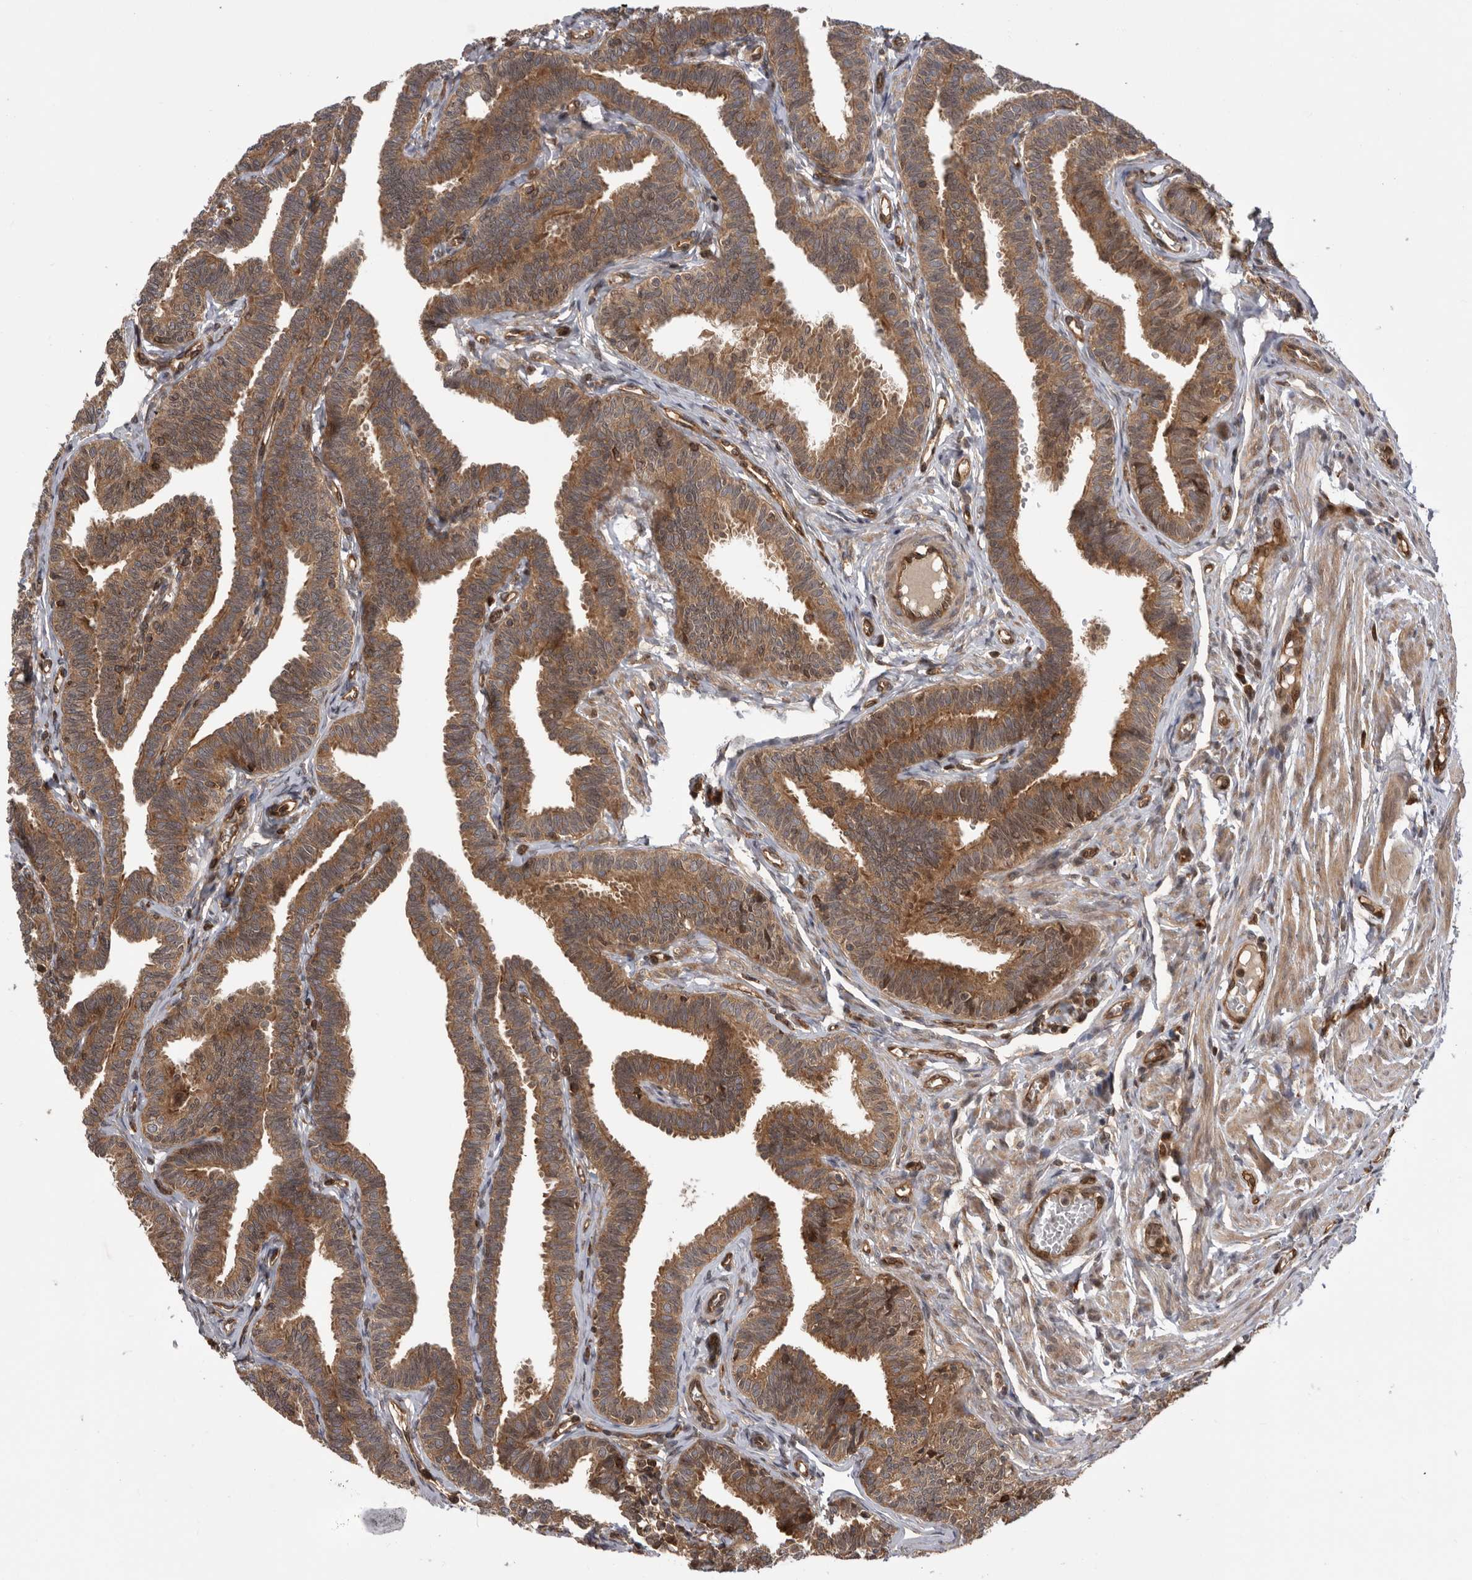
{"staining": {"intensity": "moderate", "quantity": ">75%", "location": "cytoplasmic/membranous,nuclear"}, "tissue": "fallopian tube", "cell_type": "Glandular cells", "image_type": "normal", "snomed": [{"axis": "morphology", "description": "Normal tissue, NOS"}, {"axis": "topography", "description": "Fallopian tube"}, {"axis": "topography", "description": "Ovary"}], "caption": "A brown stain labels moderate cytoplasmic/membranous,nuclear staining of a protein in glandular cells of unremarkable human fallopian tube. (DAB (3,3'-diaminobenzidine) IHC, brown staining for protein, blue staining for nuclei).", "gene": "DHDDS", "patient": {"sex": "female", "age": 23}}